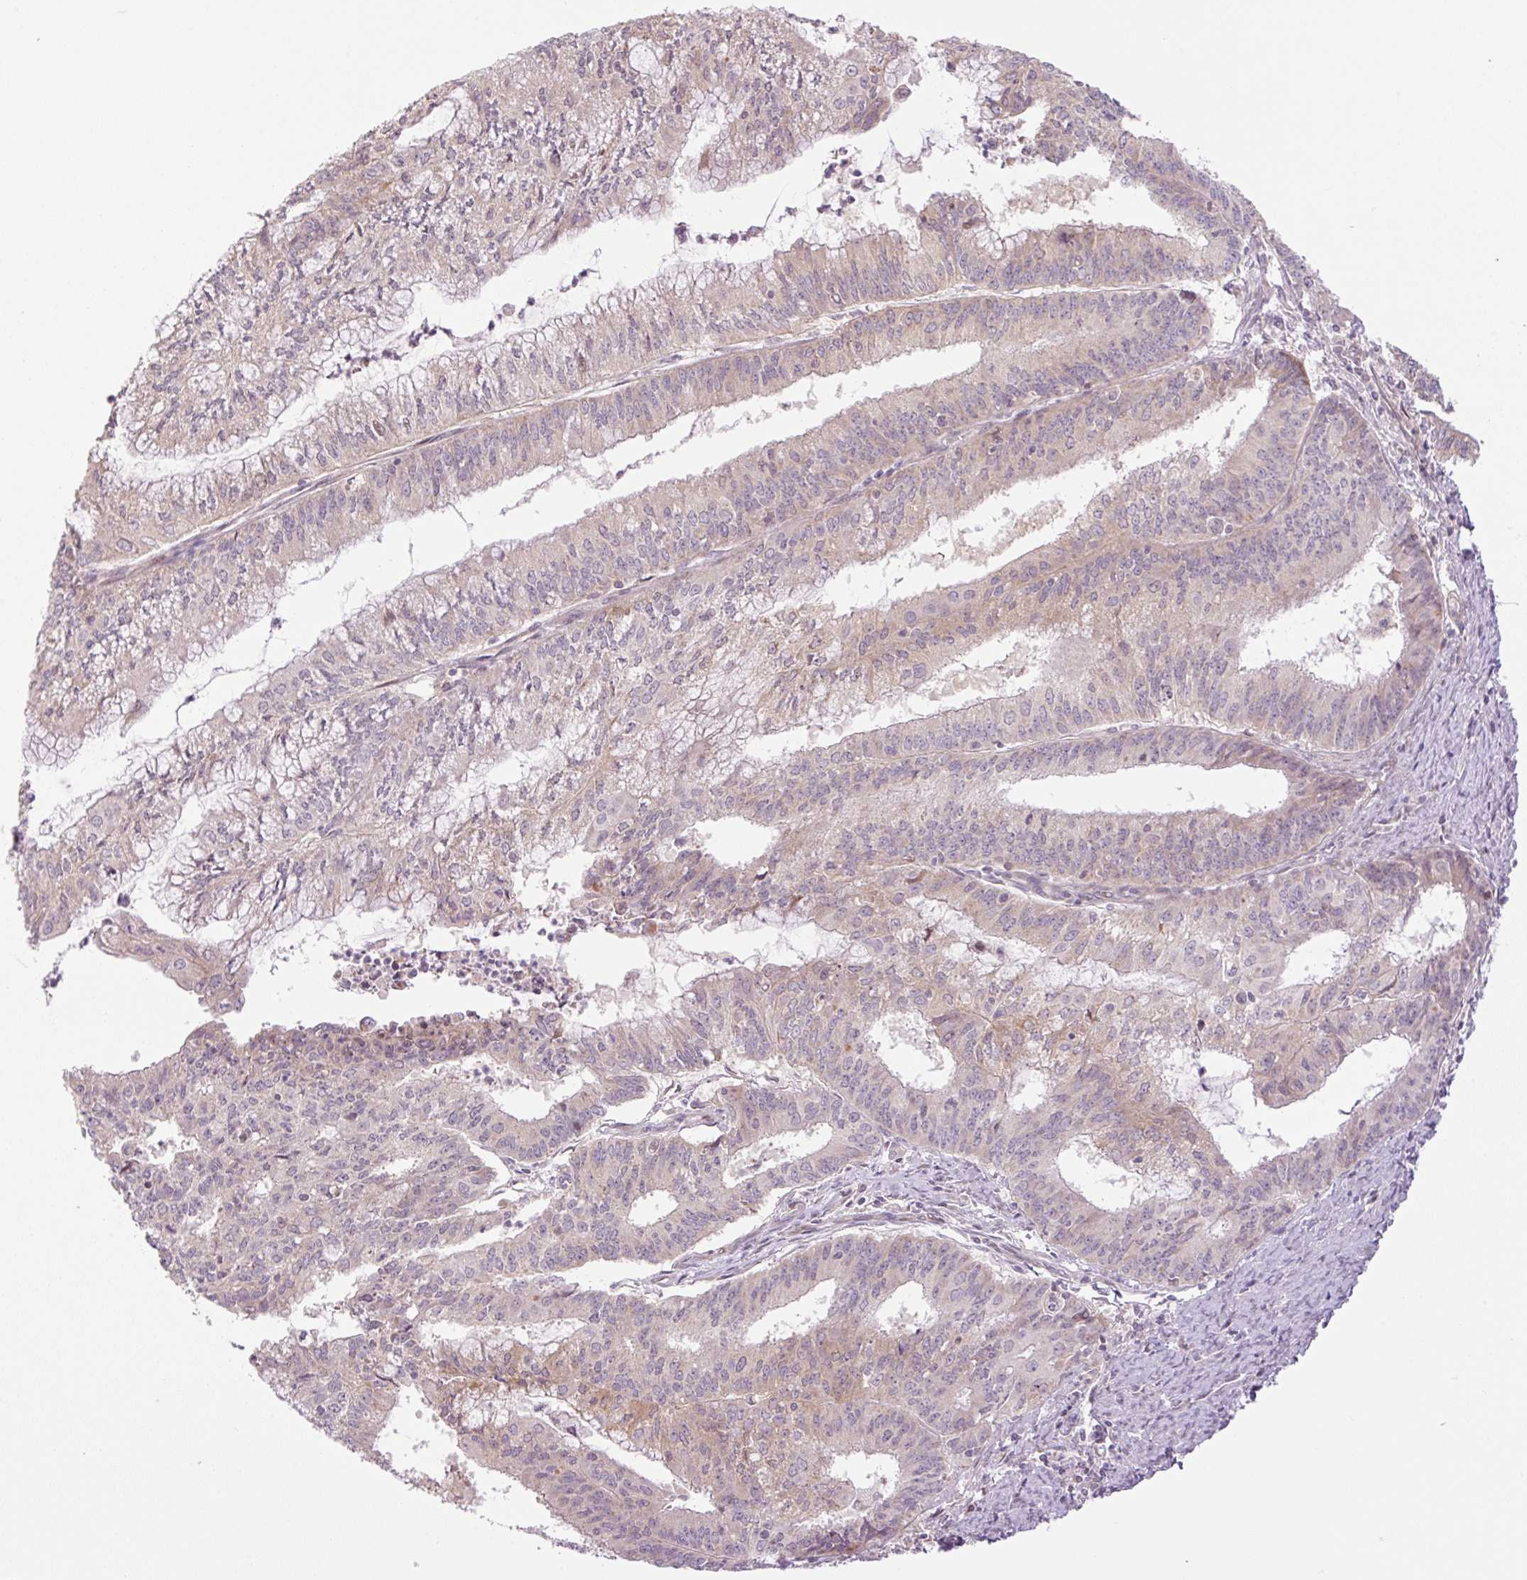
{"staining": {"intensity": "weak", "quantity": "<25%", "location": "cytoplasmic/membranous"}, "tissue": "endometrial cancer", "cell_type": "Tumor cells", "image_type": "cancer", "snomed": [{"axis": "morphology", "description": "Adenocarcinoma, NOS"}, {"axis": "topography", "description": "Endometrium"}], "caption": "Micrograph shows no protein expression in tumor cells of endometrial cancer (adenocarcinoma) tissue.", "gene": "ZNF394", "patient": {"sex": "female", "age": 61}}